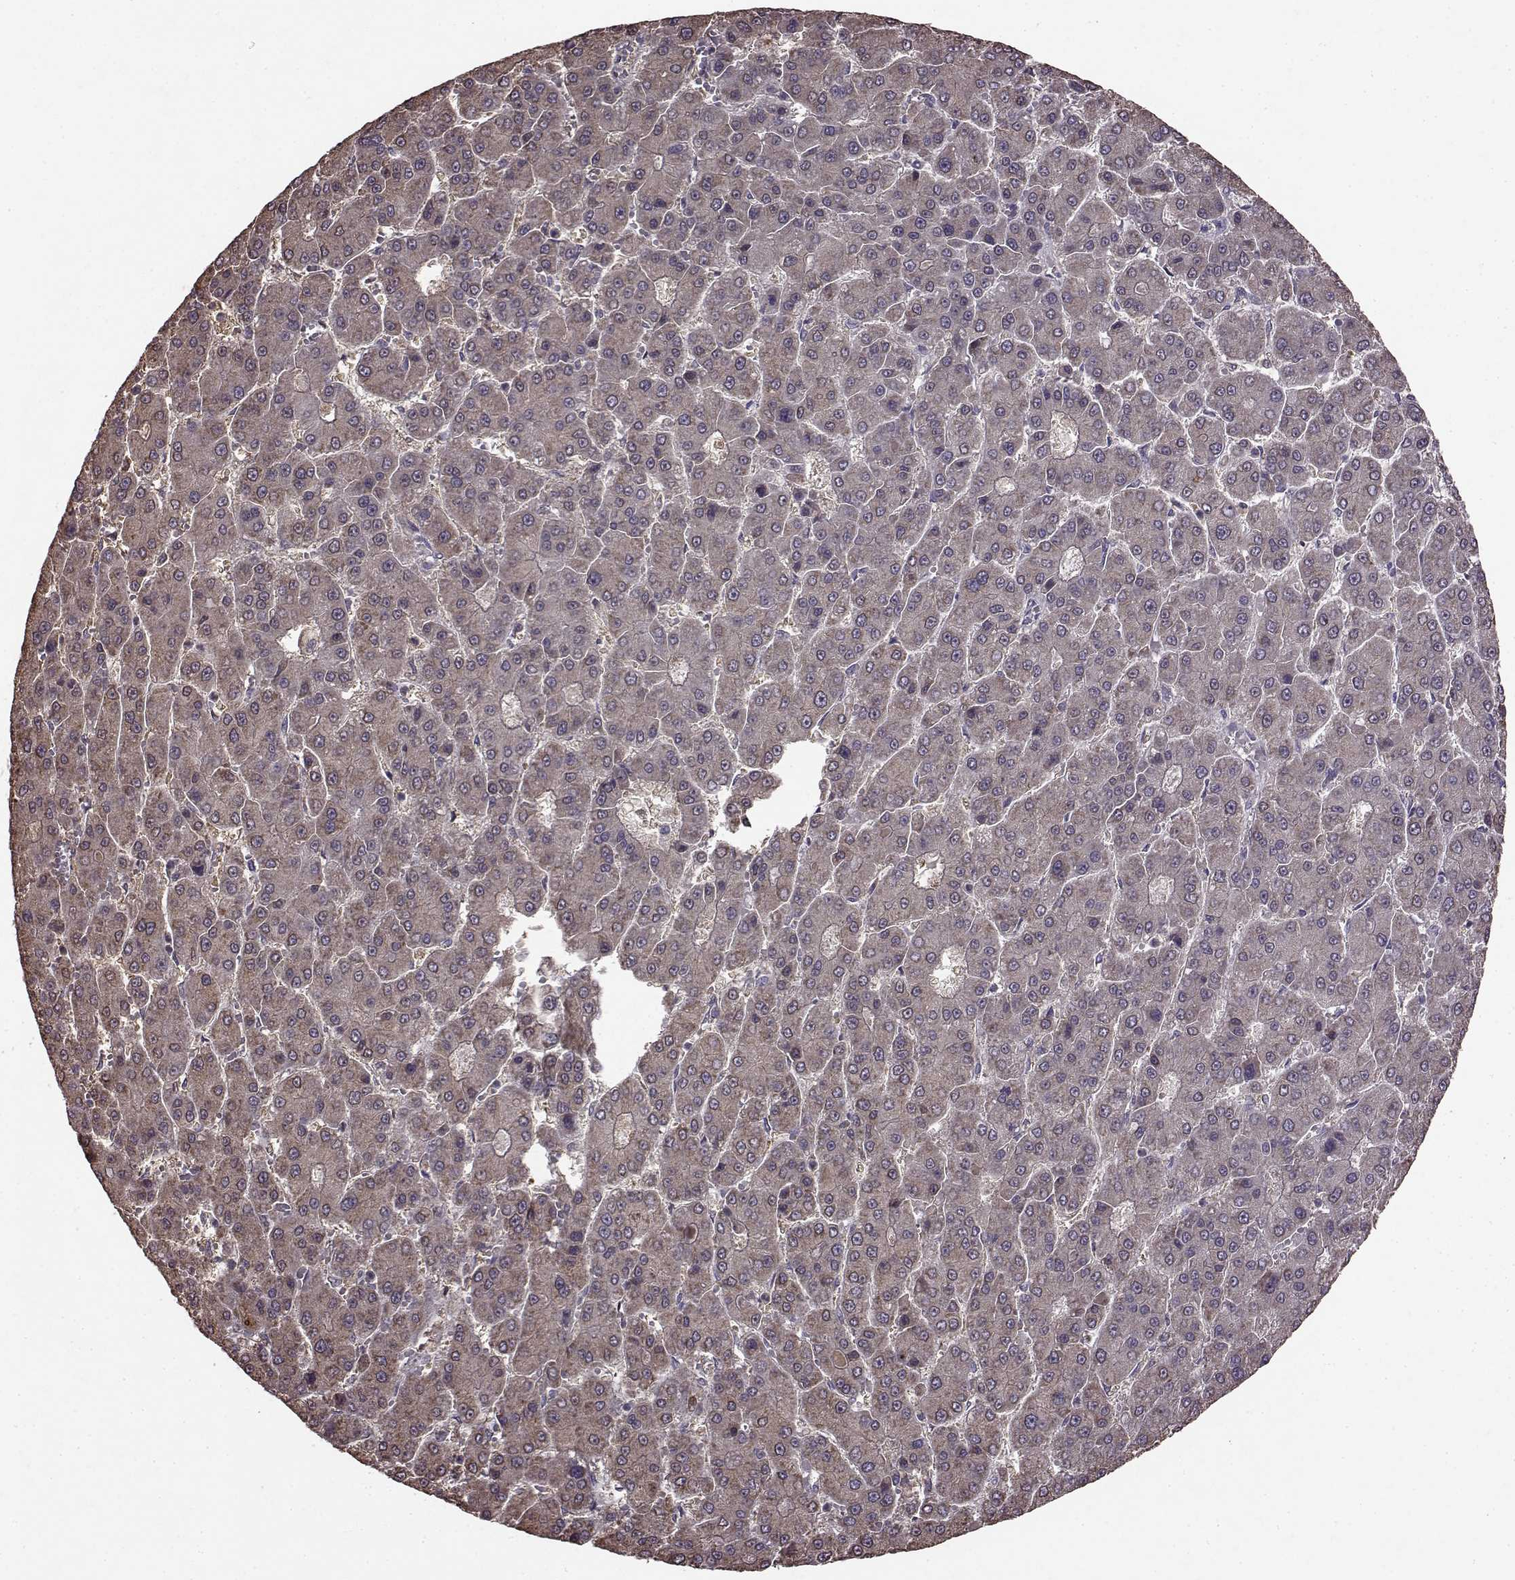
{"staining": {"intensity": "weak", "quantity": "25%-75%", "location": "cytoplasmic/membranous"}, "tissue": "liver cancer", "cell_type": "Tumor cells", "image_type": "cancer", "snomed": [{"axis": "morphology", "description": "Carcinoma, Hepatocellular, NOS"}, {"axis": "topography", "description": "Liver"}], "caption": "DAB (3,3'-diaminobenzidine) immunohistochemical staining of liver cancer (hepatocellular carcinoma) reveals weak cytoplasmic/membranous protein staining in approximately 25%-75% of tumor cells.", "gene": "NME1-NME2", "patient": {"sex": "male", "age": 70}}